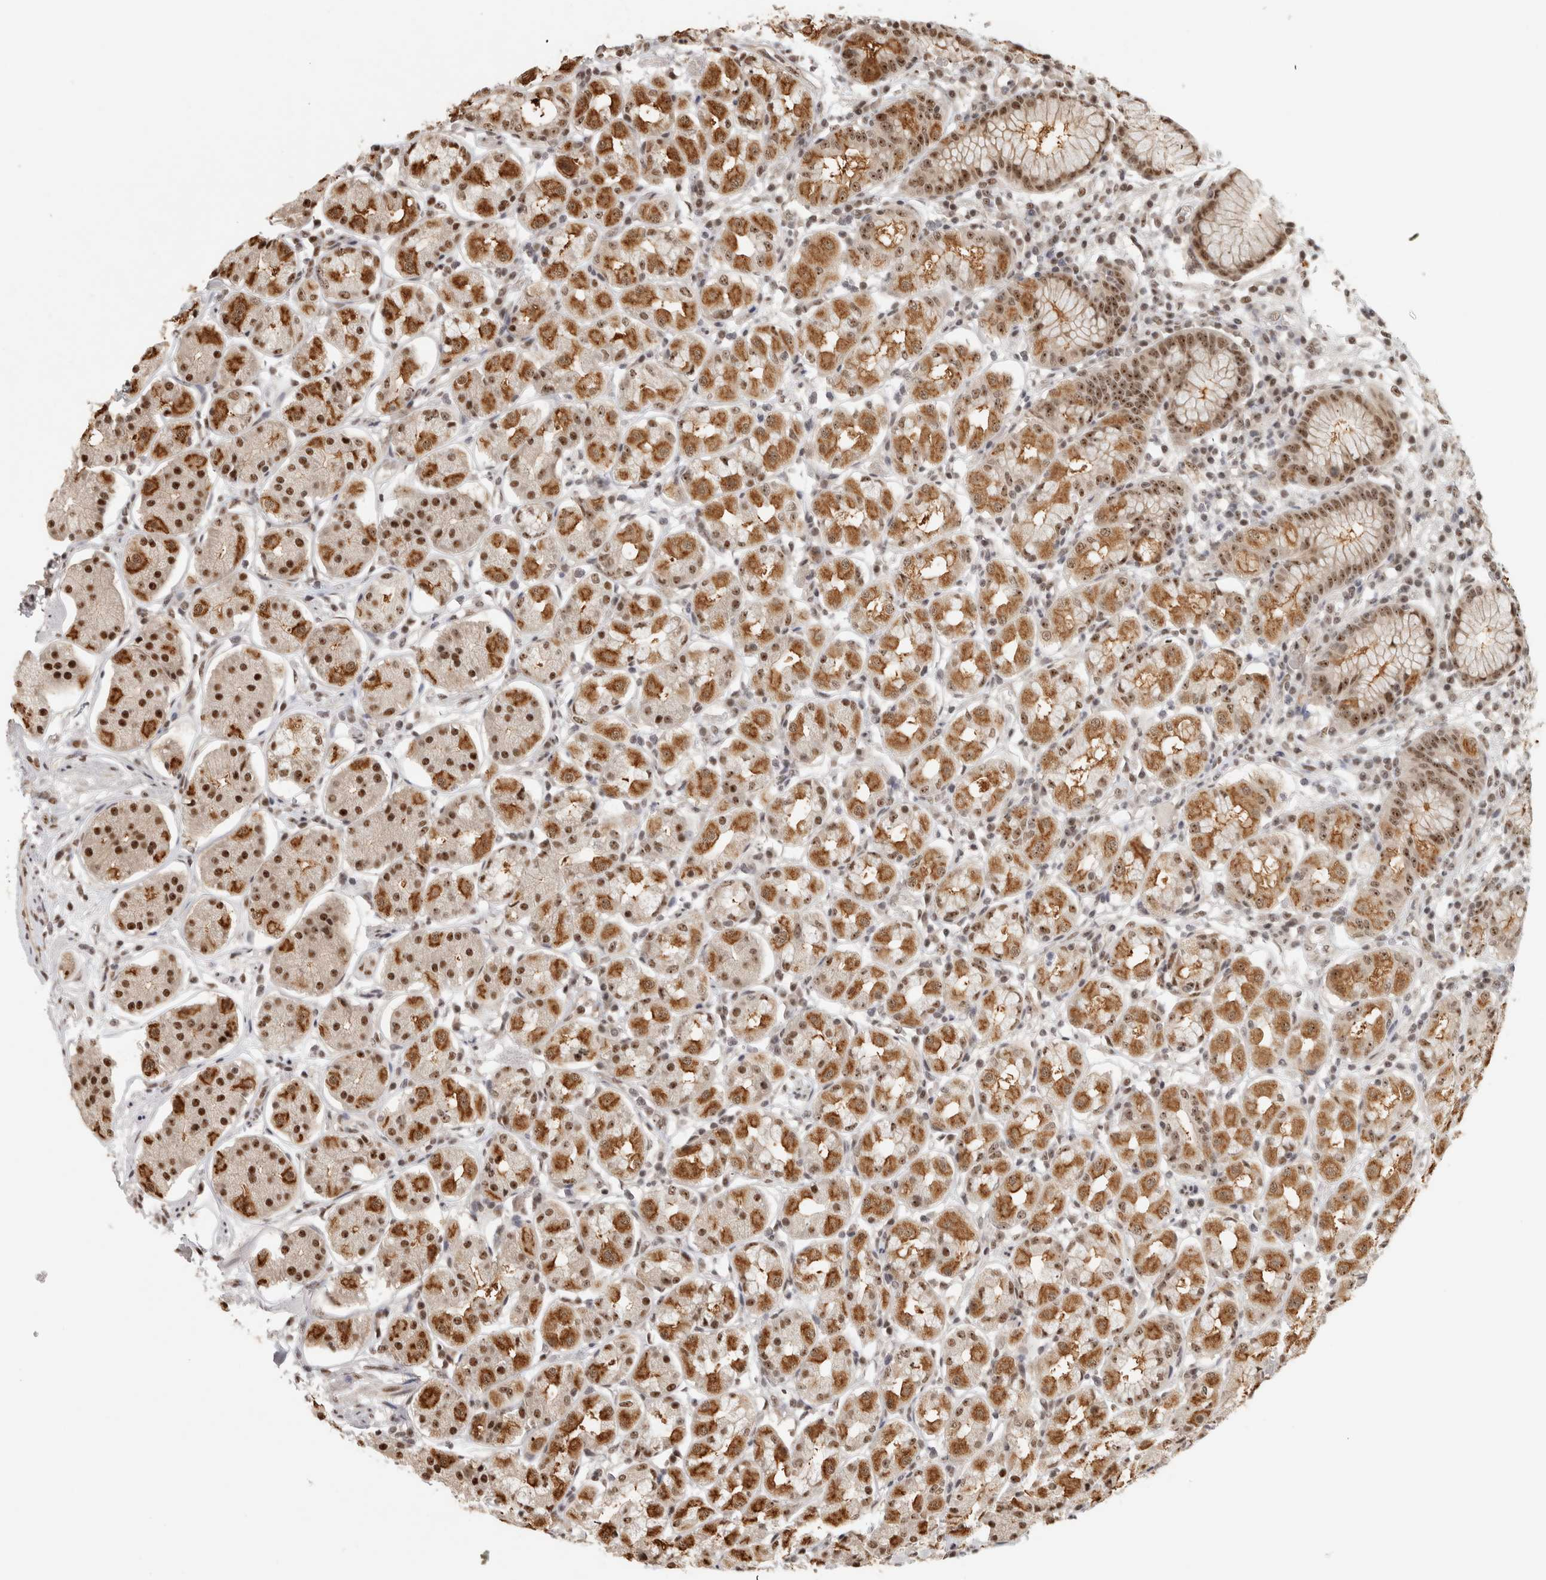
{"staining": {"intensity": "strong", "quantity": ">75%", "location": "cytoplasmic/membranous,nuclear"}, "tissue": "stomach", "cell_type": "Glandular cells", "image_type": "normal", "snomed": [{"axis": "morphology", "description": "Normal tissue, NOS"}, {"axis": "topography", "description": "Stomach"}, {"axis": "topography", "description": "Stomach, lower"}], "caption": "A histopathology image showing strong cytoplasmic/membranous,nuclear expression in approximately >75% of glandular cells in benign stomach, as visualized by brown immunohistochemical staining.", "gene": "EBNA1BP2", "patient": {"sex": "female", "age": 56}}